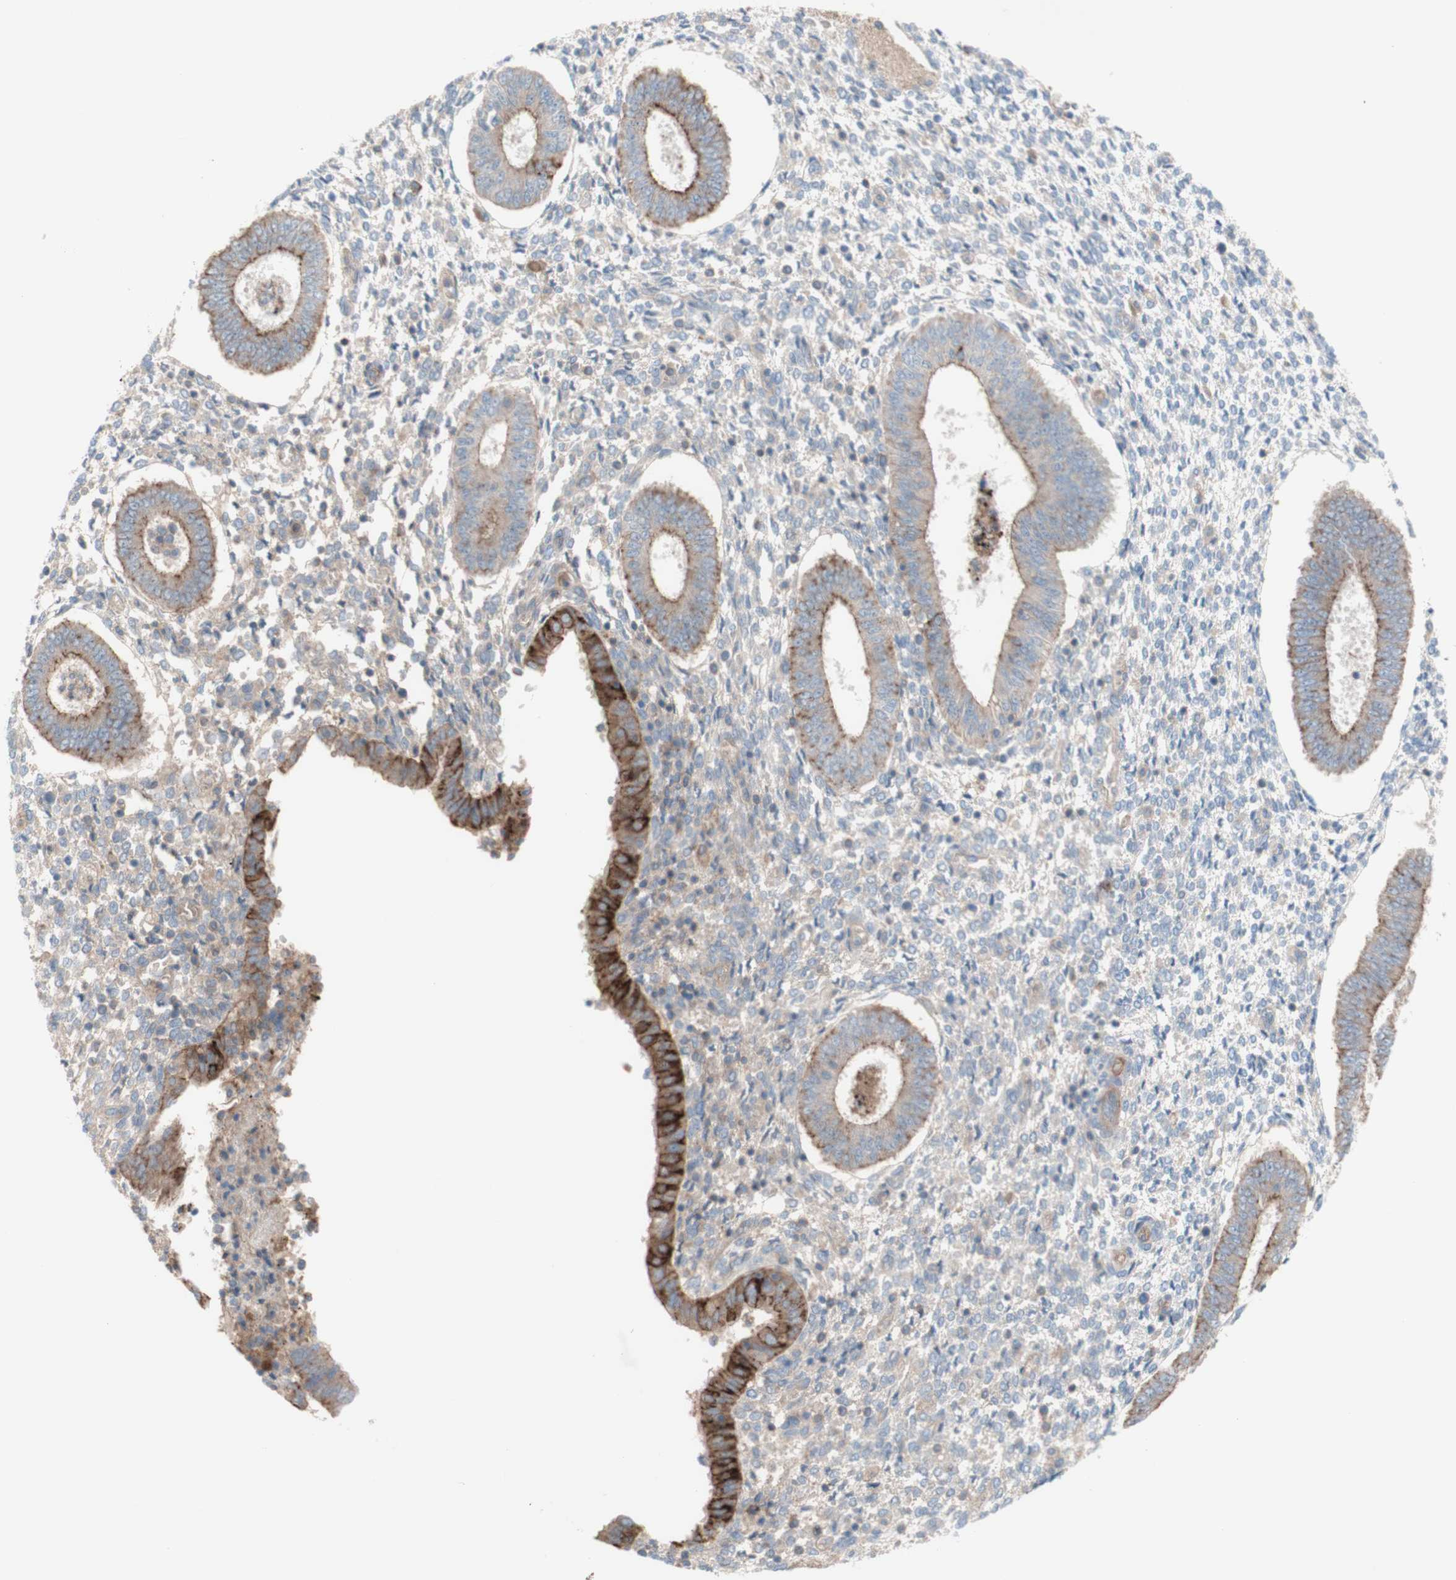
{"staining": {"intensity": "weak", "quantity": "25%-75%", "location": "cytoplasmic/membranous"}, "tissue": "endometrium", "cell_type": "Cells in endometrial stroma", "image_type": "normal", "snomed": [{"axis": "morphology", "description": "Normal tissue, NOS"}, {"axis": "topography", "description": "Endometrium"}], "caption": "Human endometrium stained for a protein (brown) shows weak cytoplasmic/membranous positive expression in about 25%-75% of cells in endometrial stroma.", "gene": "CD46", "patient": {"sex": "female", "age": 35}}